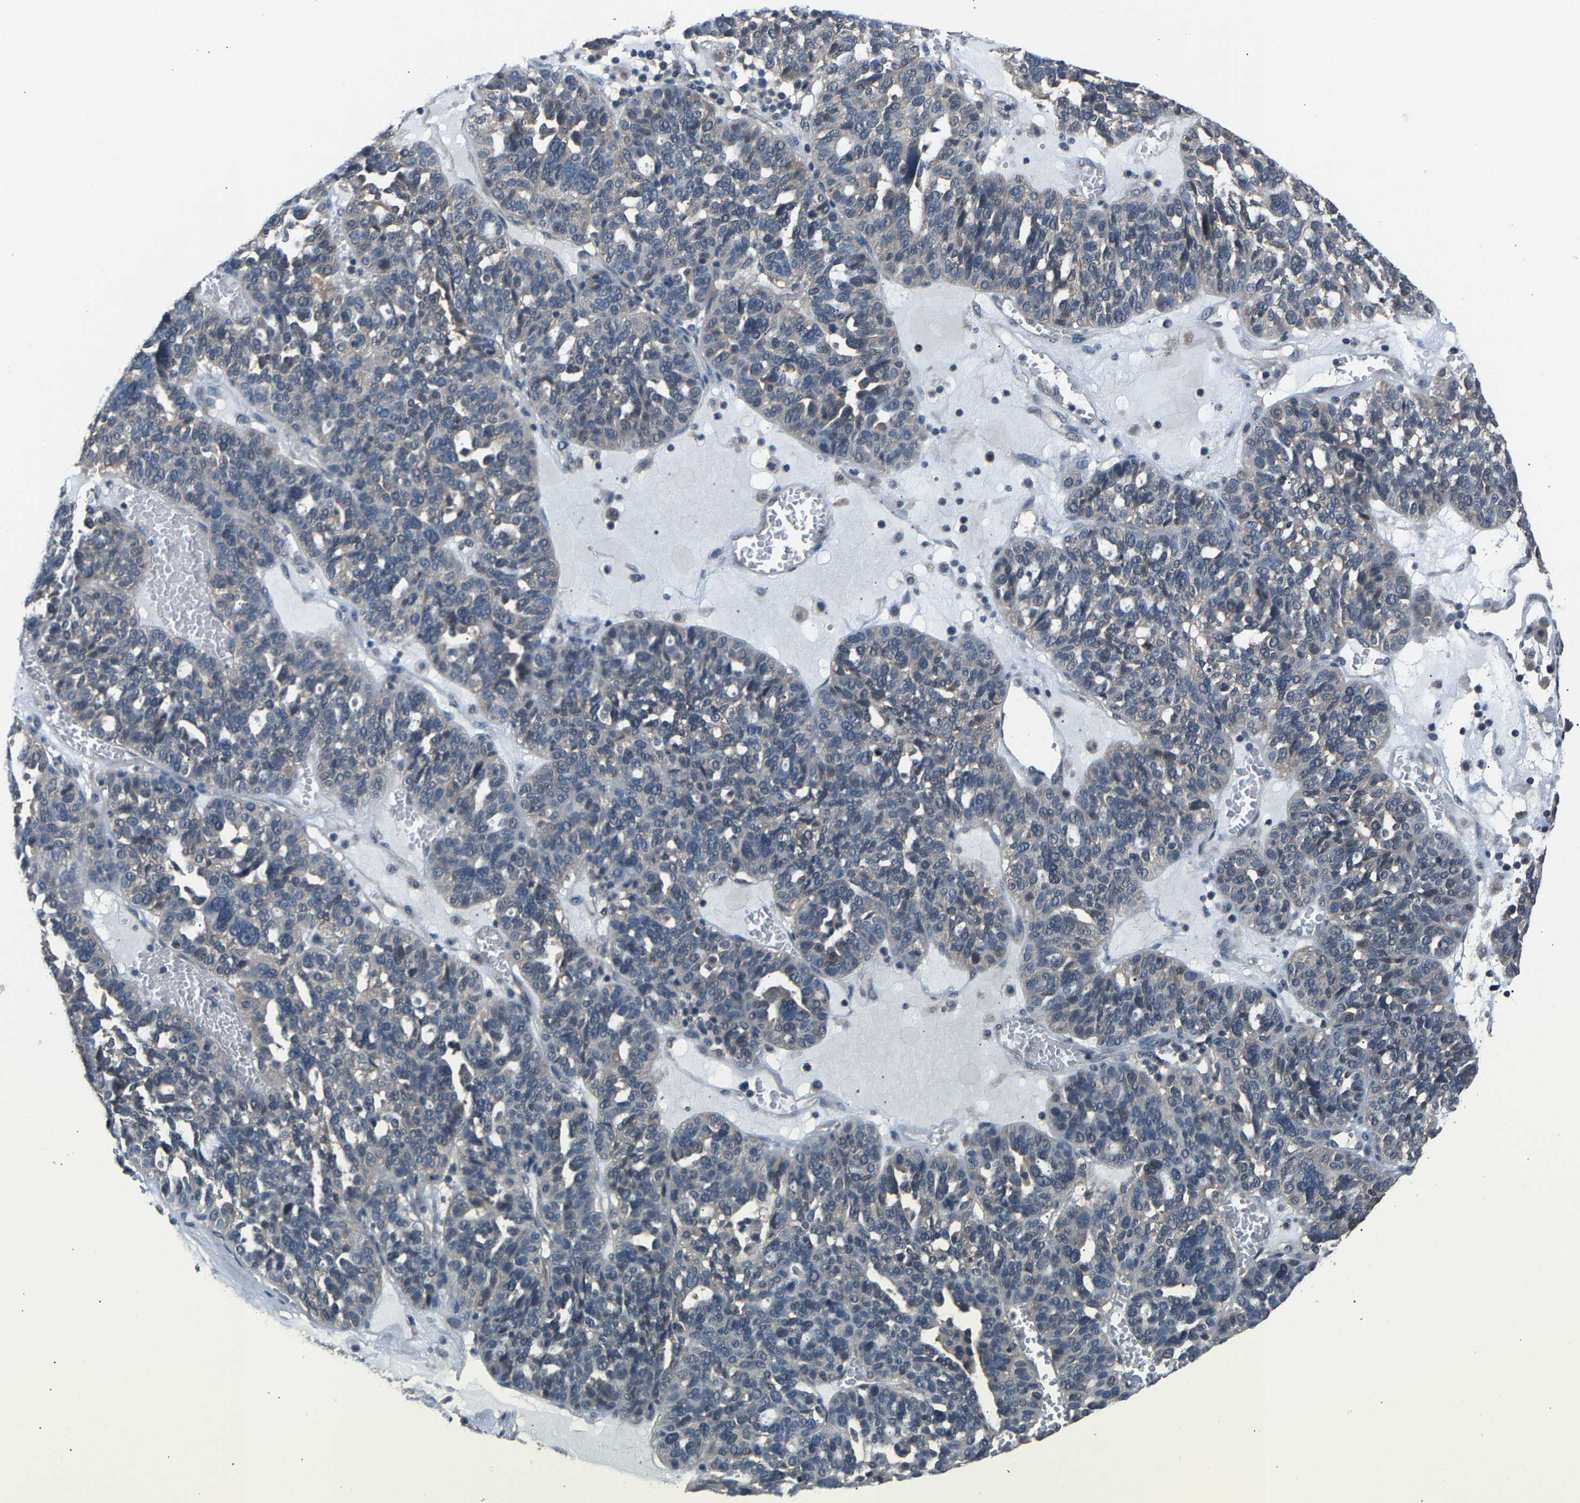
{"staining": {"intensity": "negative", "quantity": "none", "location": "none"}, "tissue": "ovarian cancer", "cell_type": "Tumor cells", "image_type": "cancer", "snomed": [{"axis": "morphology", "description": "Cystadenocarcinoma, serous, NOS"}, {"axis": "topography", "description": "Ovary"}], "caption": "Tumor cells are negative for brown protein staining in serous cystadenocarcinoma (ovarian).", "gene": "ABCC9", "patient": {"sex": "female", "age": 59}}